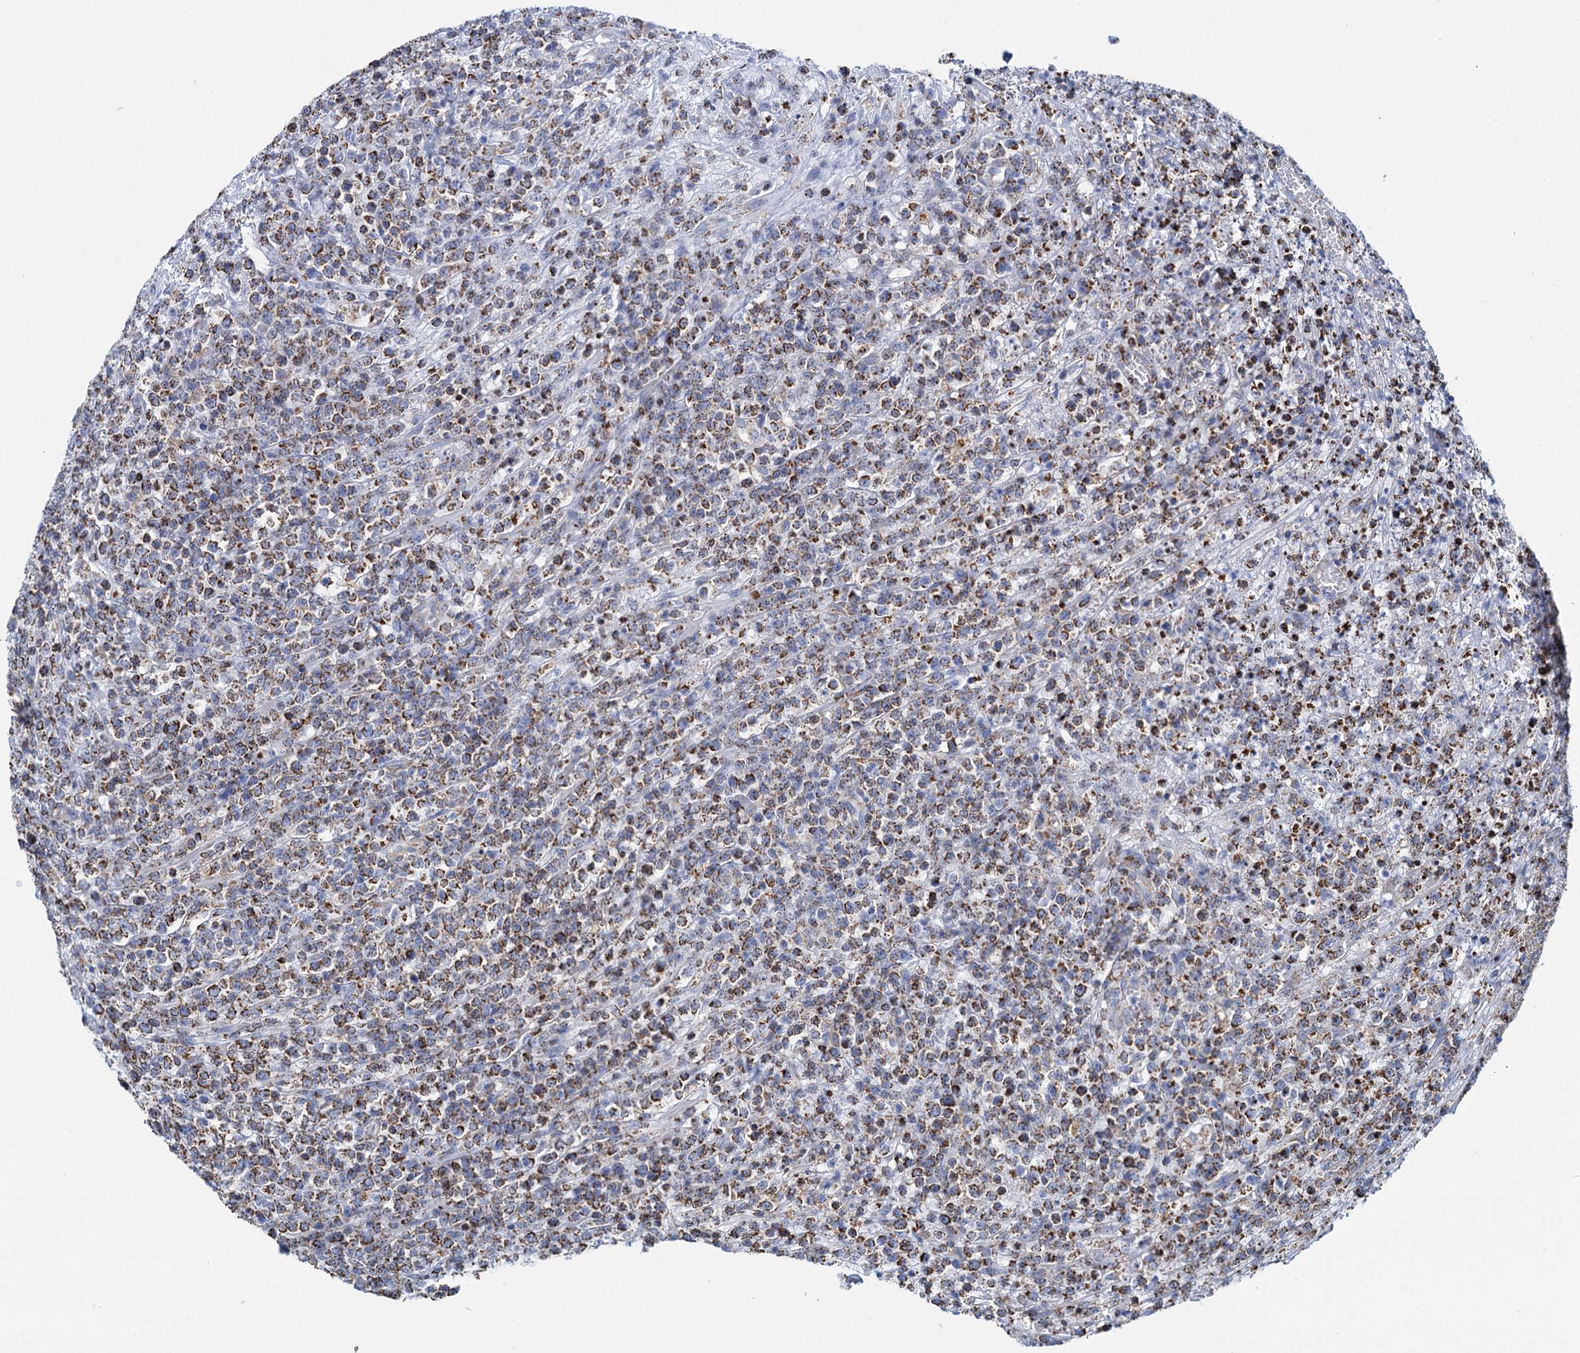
{"staining": {"intensity": "strong", "quantity": ">75%", "location": "cytoplasmic/membranous"}, "tissue": "lymphoma", "cell_type": "Tumor cells", "image_type": "cancer", "snomed": [{"axis": "morphology", "description": "Malignant lymphoma, non-Hodgkin's type, High grade"}, {"axis": "topography", "description": "Colon"}], "caption": "This micrograph exhibits immunohistochemistry staining of lymphoma, with high strong cytoplasmic/membranous expression in about >75% of tumor cells.", "gene": "CCP110", "patient": {"sex": "female", "age": 53}}